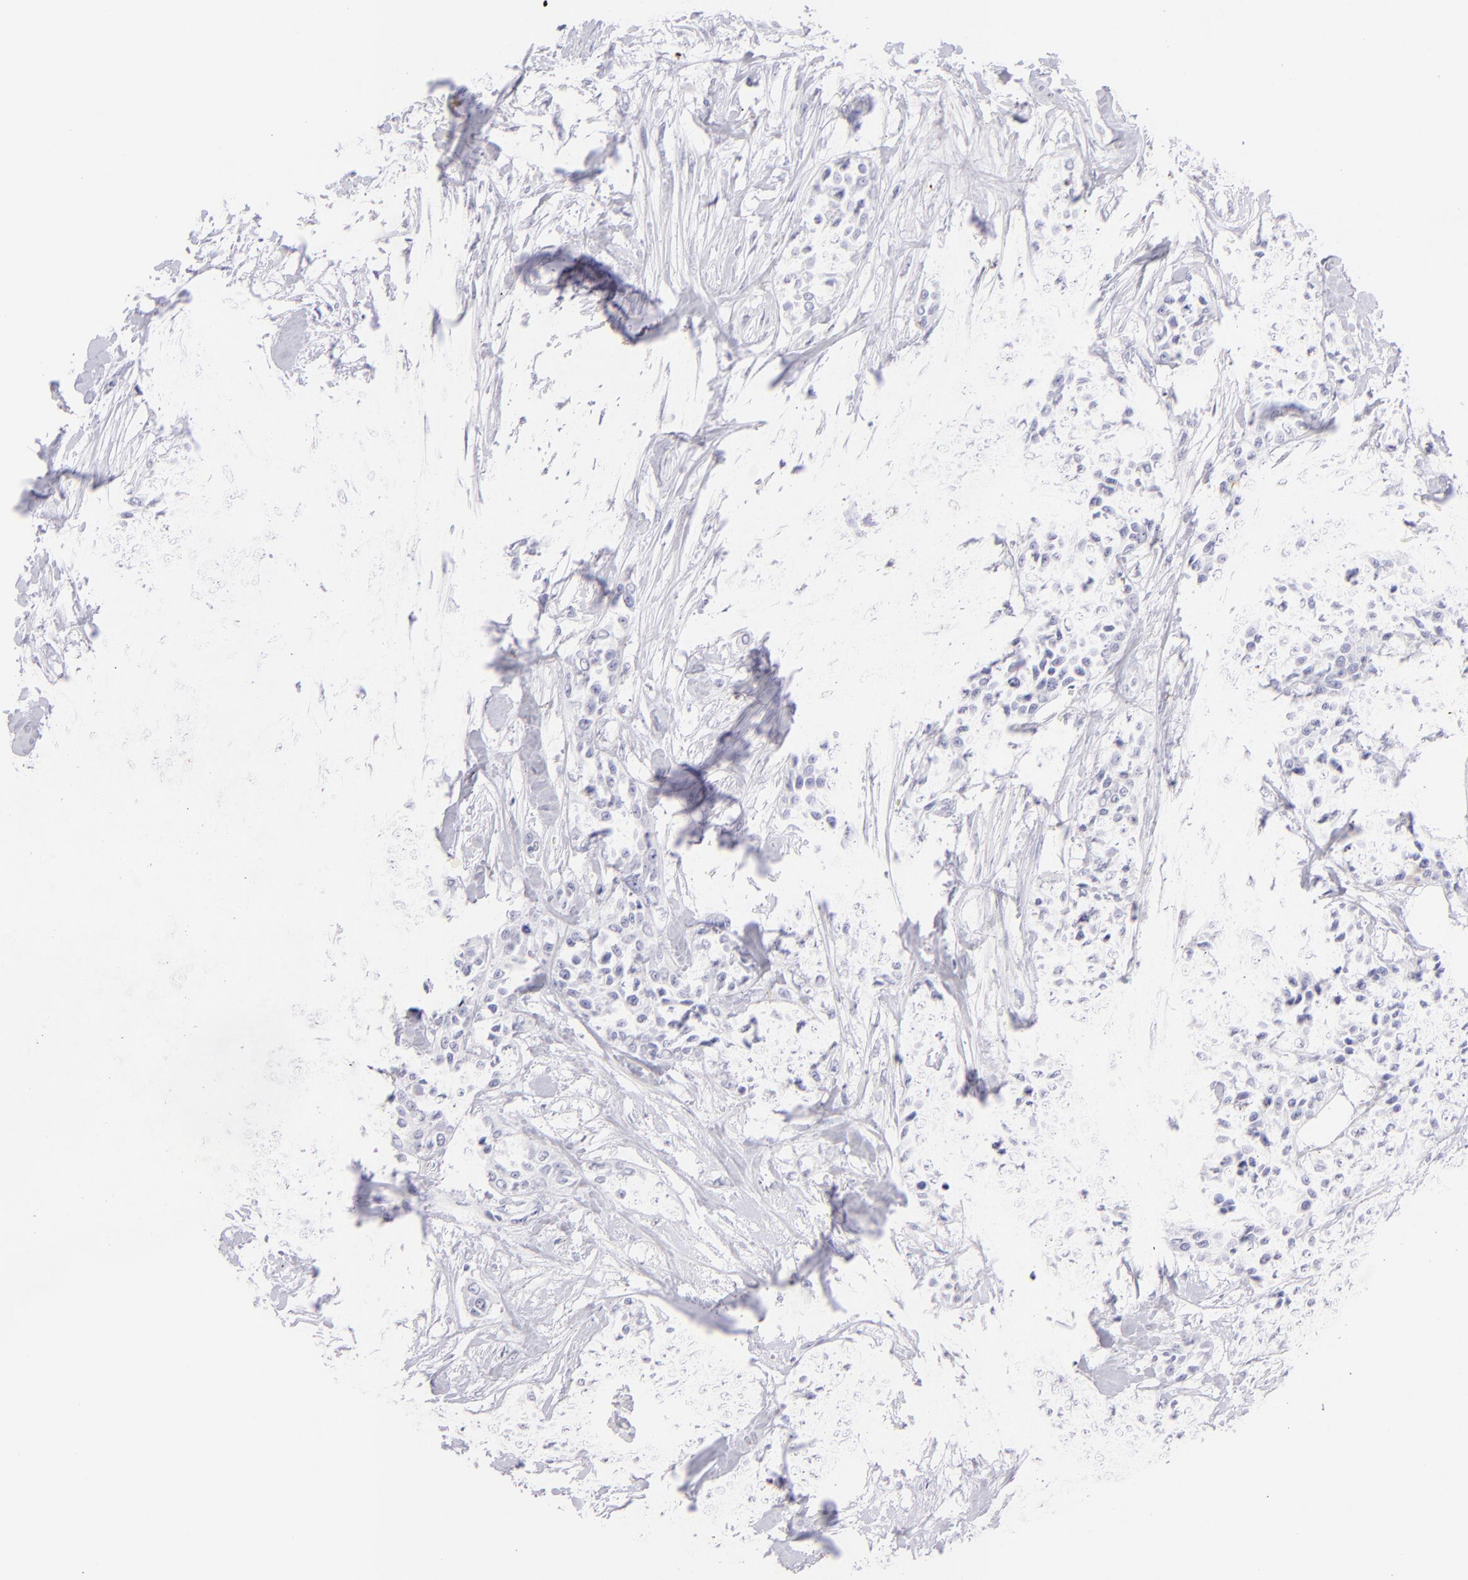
{"staining": {"intensity": "negative", "quantity": "none", "location": "none"}, "tissue": "urothelial cancer", "cell_type": "Tumor cells", "image_type": "cancer", "snomed": [{"axis": "morphology", "description": "Urothelial carcinoma, High grade"}, {"axis": "topography", "description": "Urinary bladder"}], "caption": "Tumor cells are negative for brown protein staining in urothelial cancer.", "gene": "CD69", "patient": {"sex": "male", "age": 56}}